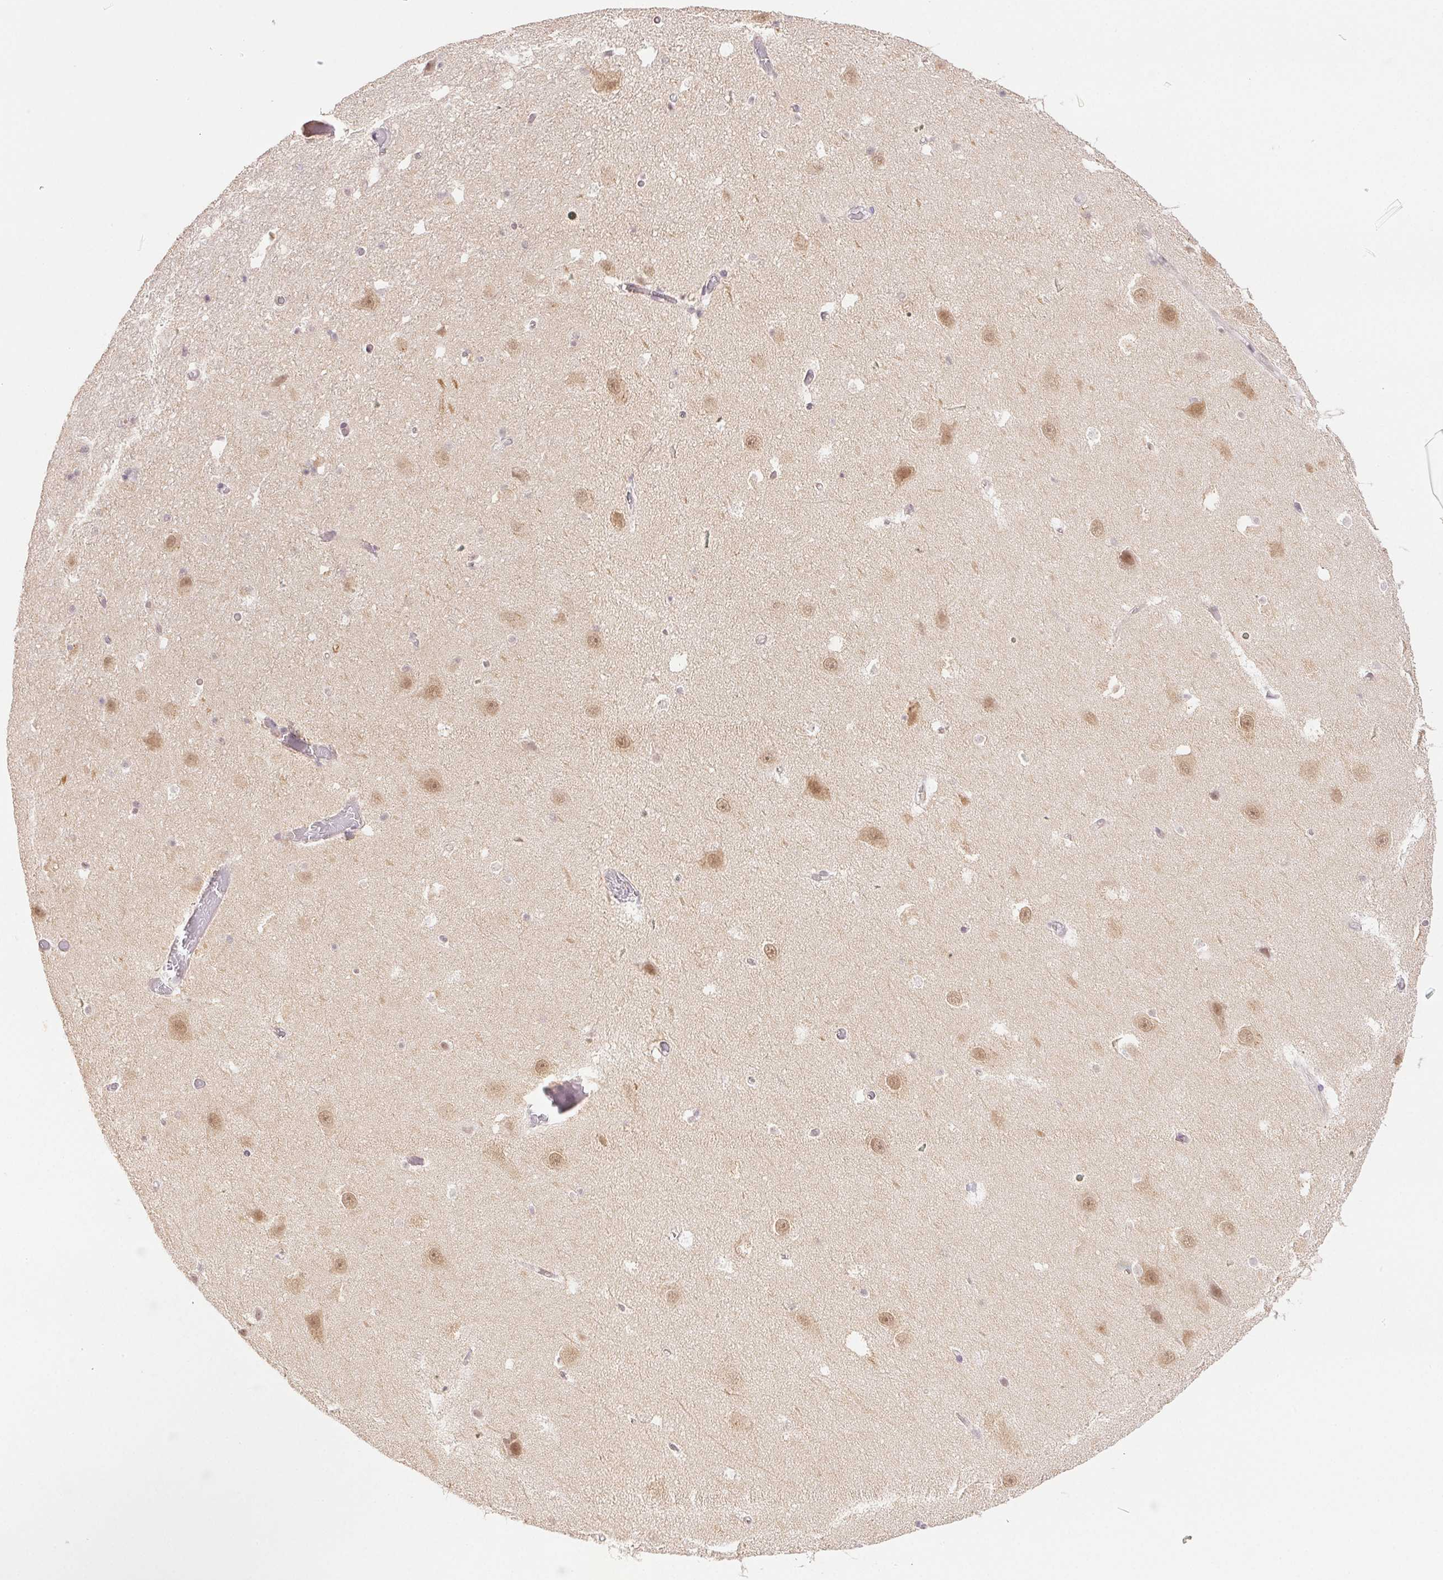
{"staining": {"intensity": "negative", "quantity": "none", "location": "none"}, "tissue": "hippocampus", "cell_type": "Glial cells", "image_type": "normal", "snomed": [{"axis": "morphology", "description": "Normal tissue, NOS"}, {"axis": "topography", "description": "Hippocampus"}], "caption": "Hippocampus was stained to show a protein in brown. There is no significant staining in glial cells. Brightfield microscopy of immunohistochemistry stained with DAB (3,3'-diaminobenzidine) (brown) and hematoxylin (blue), captured at high magnification.", "gene": "PRPF18", "patient": {"sex": "male", "age": 26}}